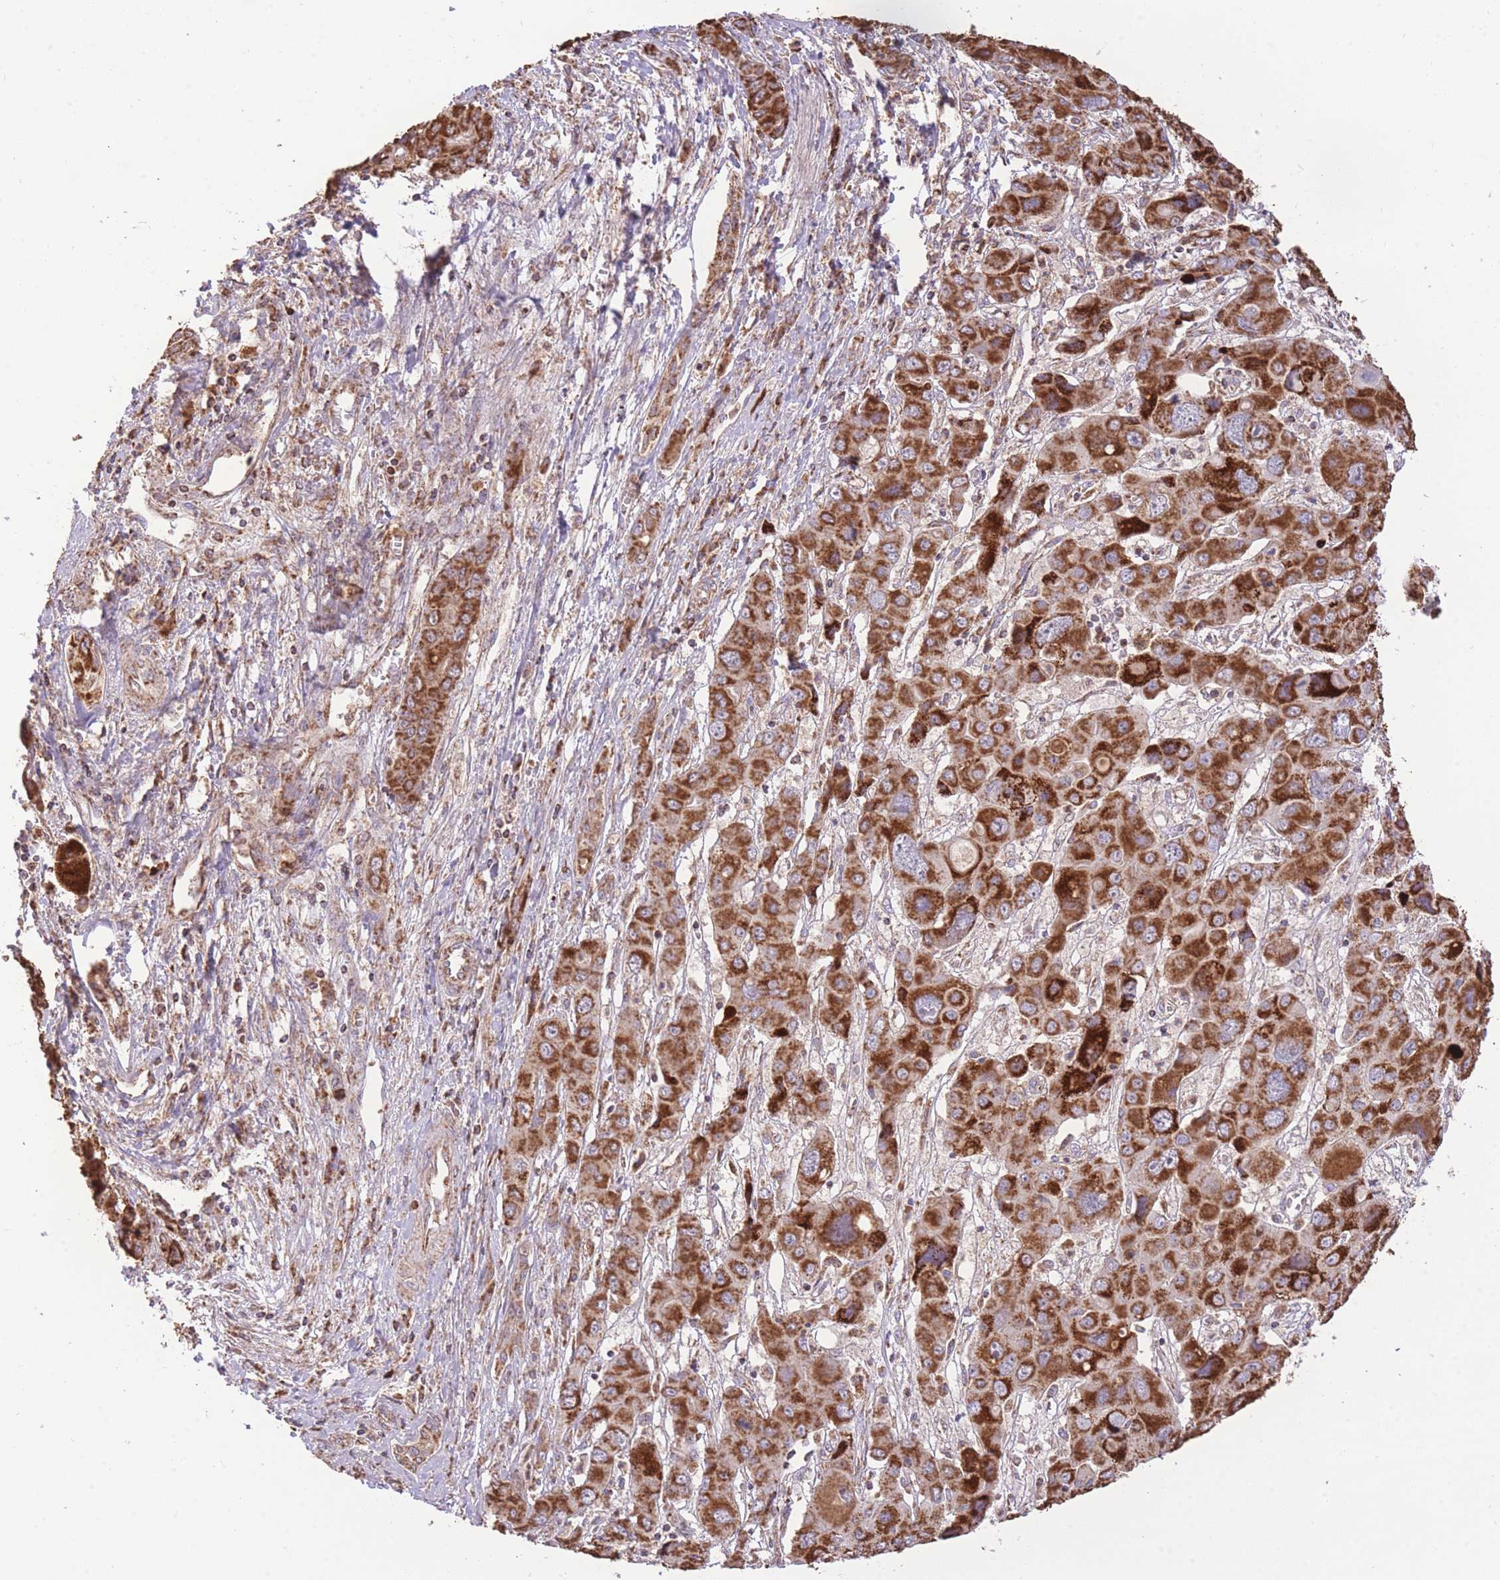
{"staining": {"intensity": "strong", "quantity": ">75%", "location": "cytoplasmic/membranous"}, "tissue": "liver cancer", "cell_type": "Tumor cells", "image_type": "cancer", "snomed": [{"axis": "morphology", "description": "Cholangiocarcinoma"}, {"axis": "topography", "description": "Liver"}], "caption": "Immunohistochemistry photomicrograph of liver cholangiocarcinoma stained for a protein (brown), which shows high levels of strong cytoplasmic/membranous expression in about >75% of tumor cells.", "gene": "PREP", "patient": {"sex": "male", "age": 67}}